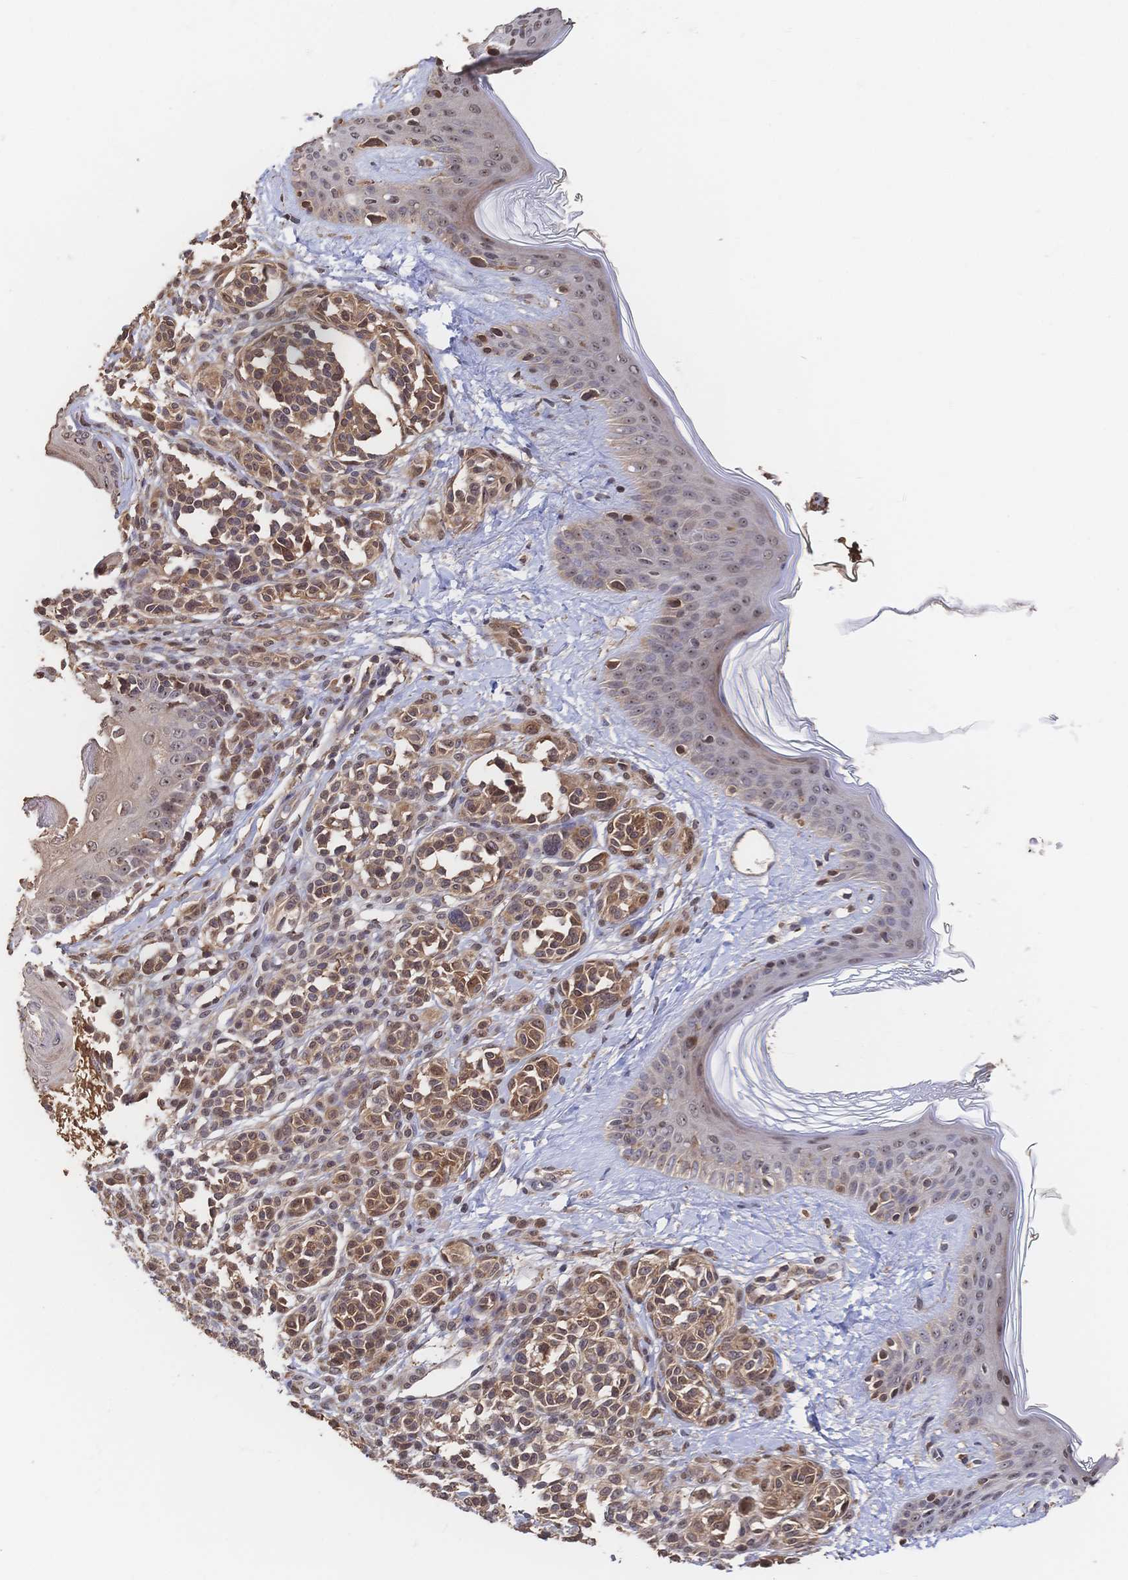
{"staining": {"intensity": "strong", "quantity": ">75%", "location": "cytoplasmic/membranous,nuclear"}, "tissue": "skin", "cell_type": "Fibroblasts", "image_type": "normal", "snomed": [{"axis": "morphology", "description": "Normal tissue, NOS"}, {"axis": "topography", "description": "Skin"}], "caption": "Normal skin exhibits strong cytoplasmic/membranous,nuclear expression in about >75% of fibroblasts.", "gene": "DNAJA4", "patient": {"sex": "male", "age": 16}}